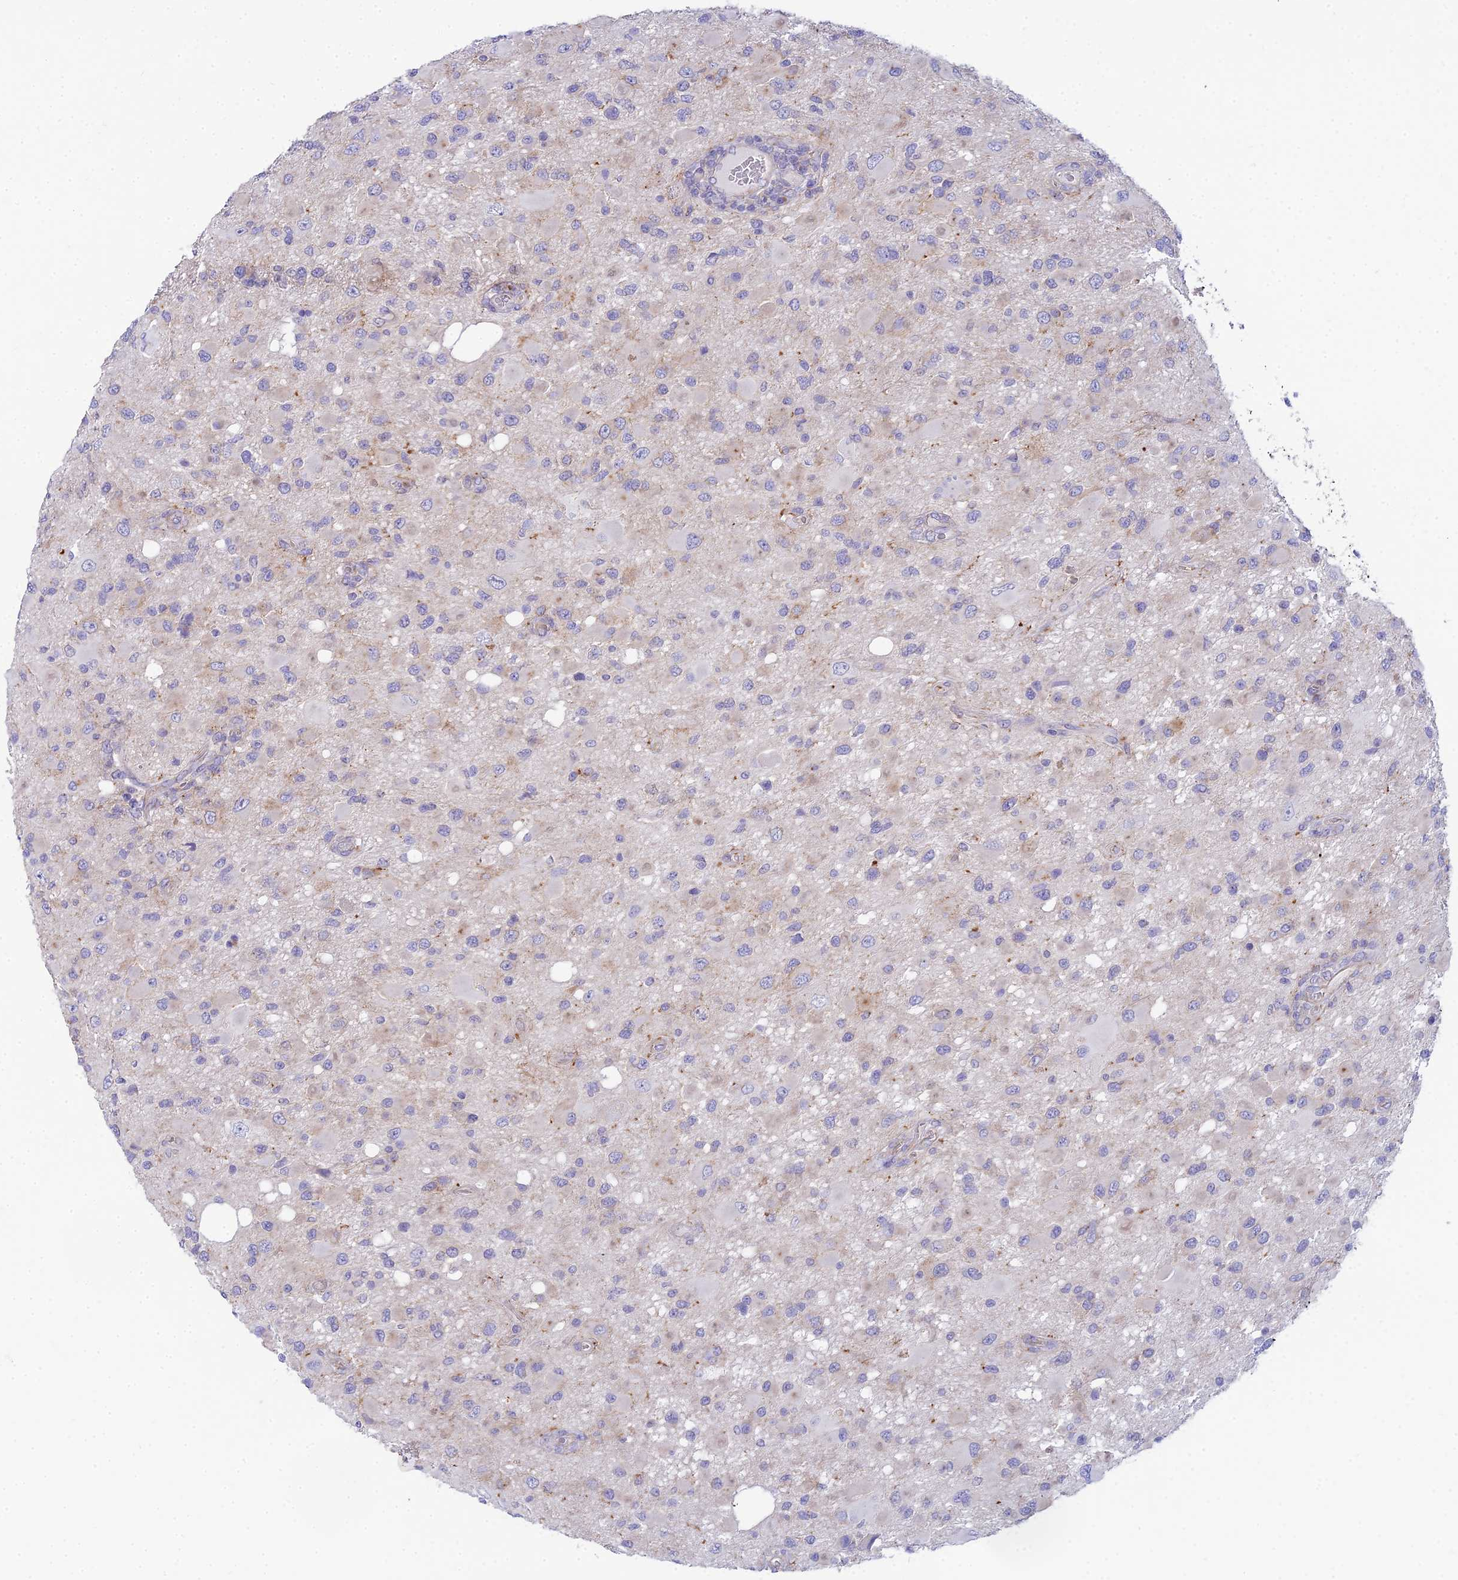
{"staining": {"intensity": "negative", "quantity": "none", "location": "none"}, "tissue": "glioma", "cell_type": "Tumor cells", "image_type": "cancer", "snomed": [{"axis": "morphology", "description": "Glioma, malignant, High grade"}, {"axis": "topography", "description": "Brain"}], "caption": "Tumor cells are negative for brown protein staining in high-grade glioma (malignant).", "gene": "ZNF564", "patient": {"sex": "male", "age": 53}}